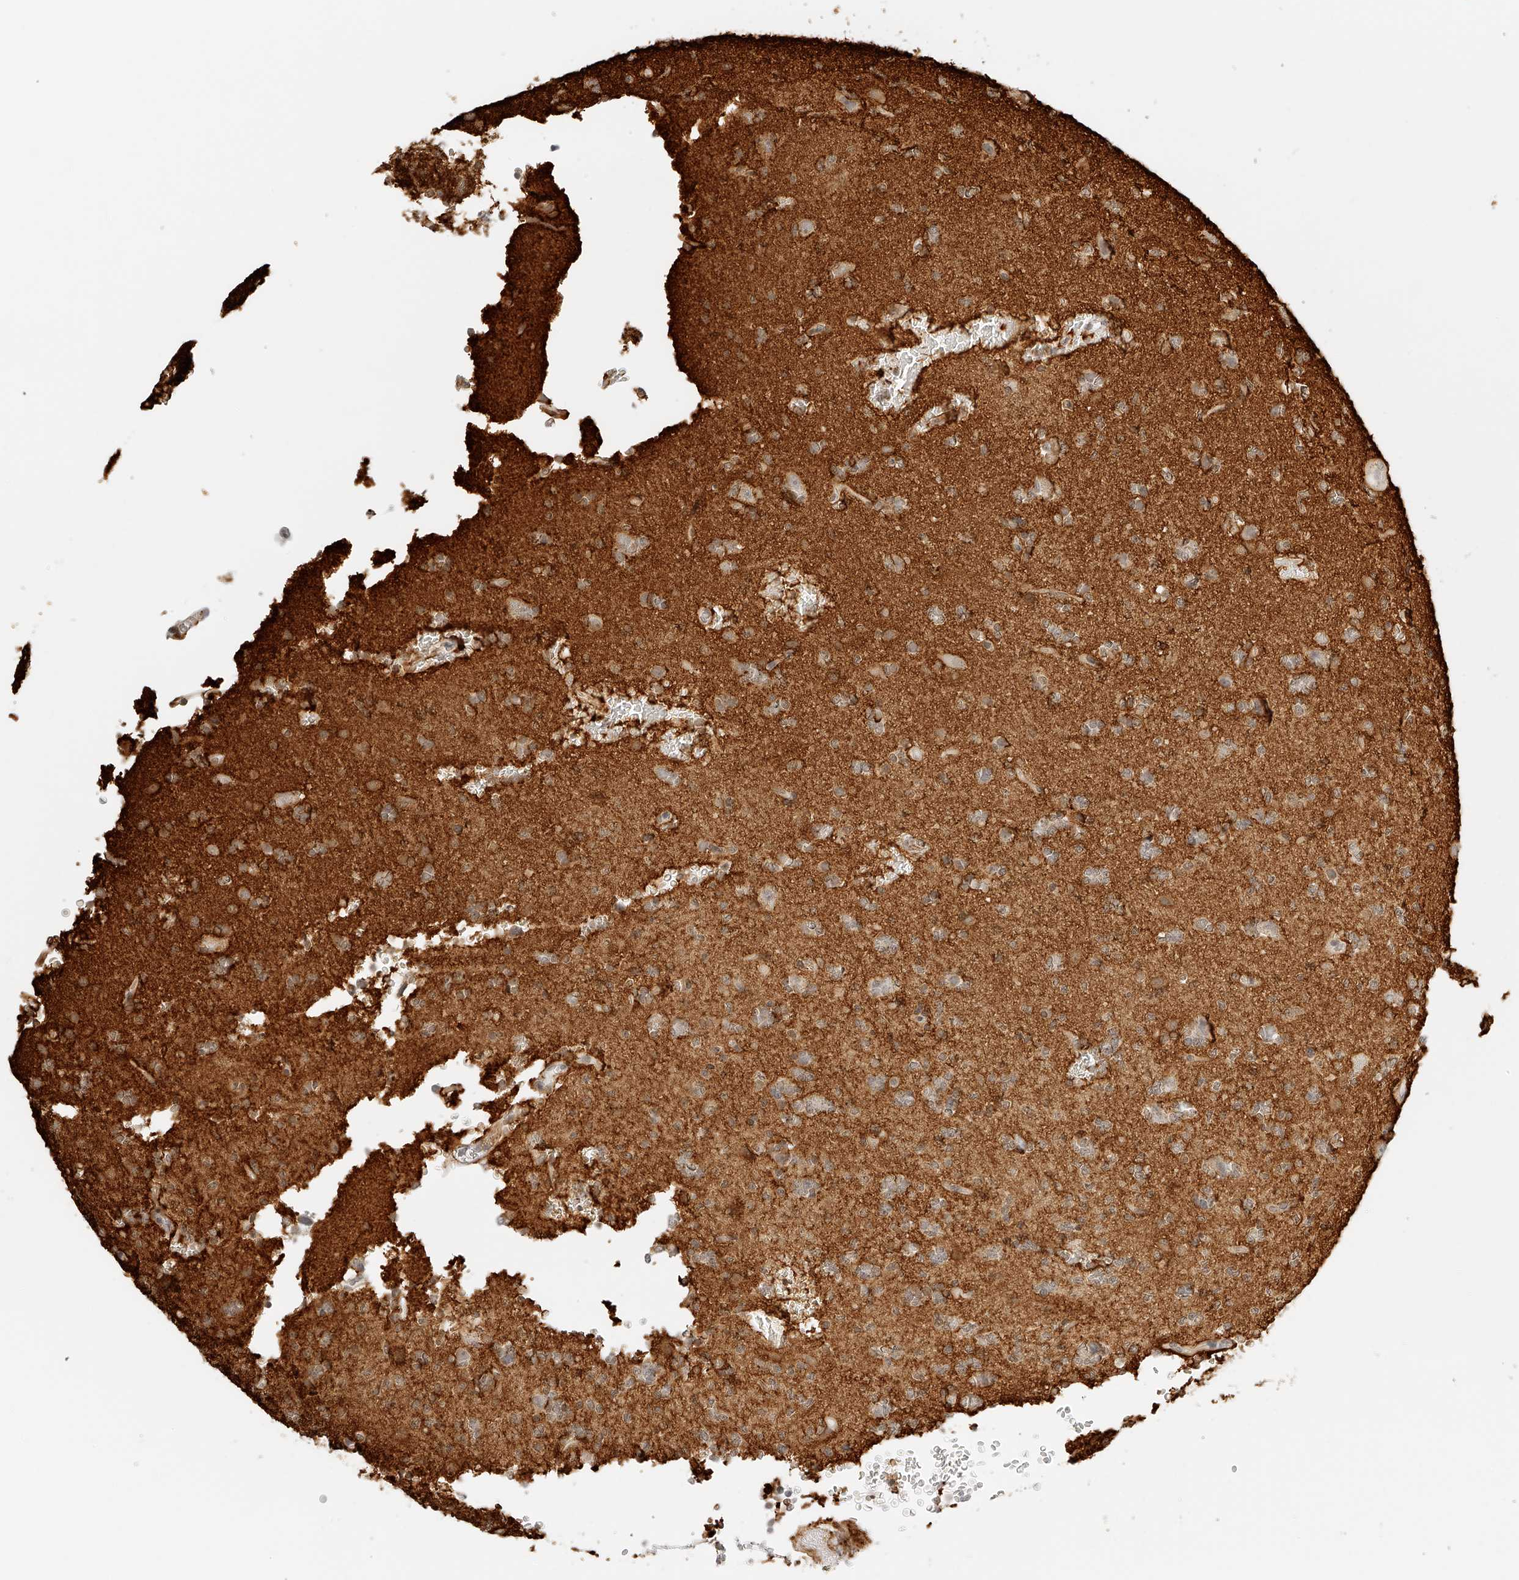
{"staining": {"intensity": "negative", "quantity": "none", "location": "none"}, "tissue": "glioma", "cell_type": "Tumor cells", "image_type": "cancer", "snomed": [{"axis": "morphology", "description": "Glioma, malignant, High grade"}, {"axis": "topography", "description": "Brain"}], "caption": "Tumor cells show no significant positivity in malignant glioma (high-grade).", "gene": "ZFP69", "patient": {"sex": "female", "age": 62}}